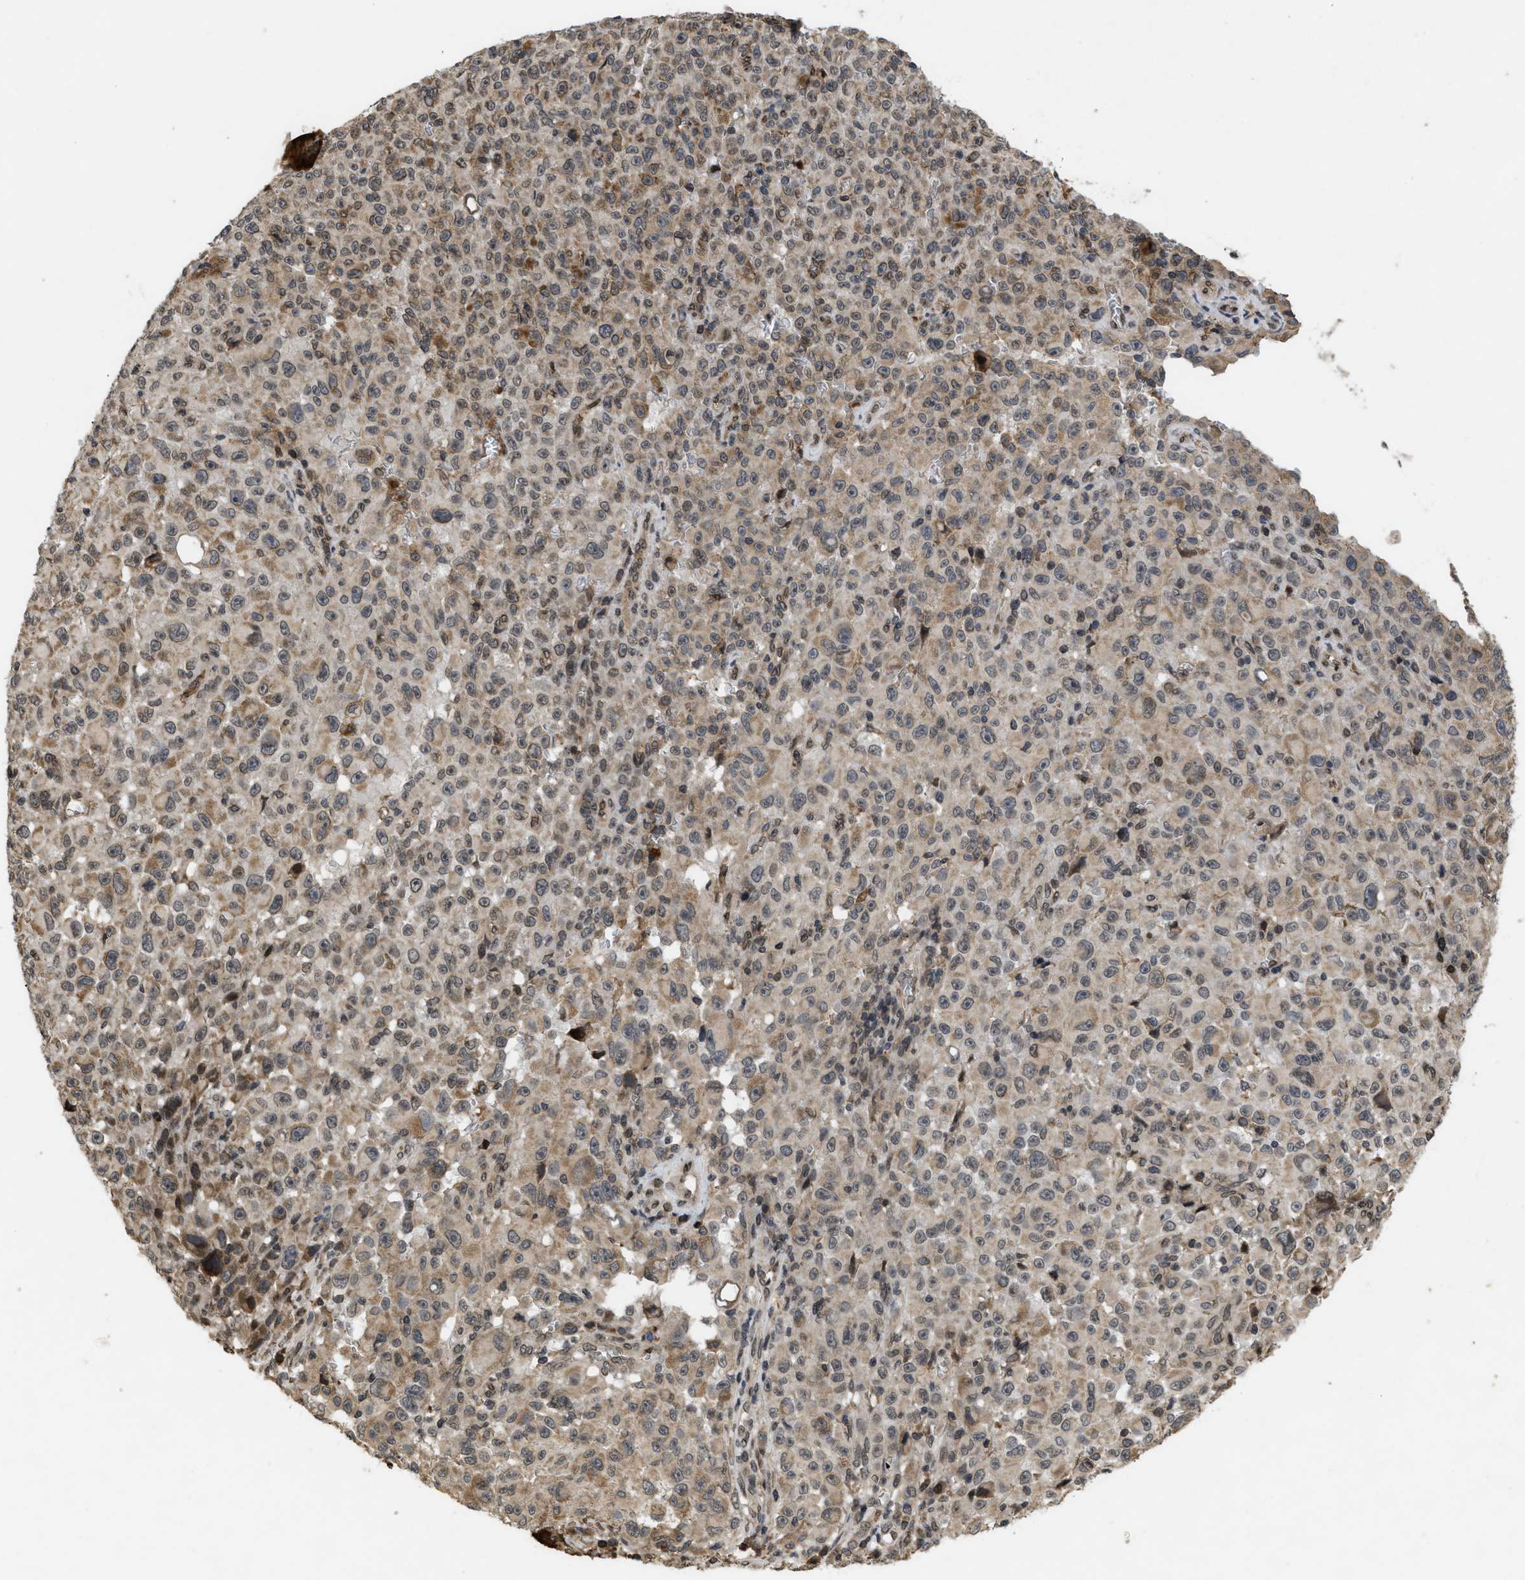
{"staining": {"intensity": "weak", "quantity": "25%-75%", "location": "nuclear"}, "tissue": "melanoma", "cell_type": "Tumor cells", "image_type": "cancer", "snomed": [{"axis": "morphology", "description": "Malignant melanoma, NOS"}, {"axis": "topography", "description": "Skin"}], "caption": "This is a photomicrograph of immunohistochemistry (IHC) staining of melanoma, which shows weak expression in the nuclear of tumor cells.", "gene": "CRY1", "patient": {"sex": "female", "age": 82}}